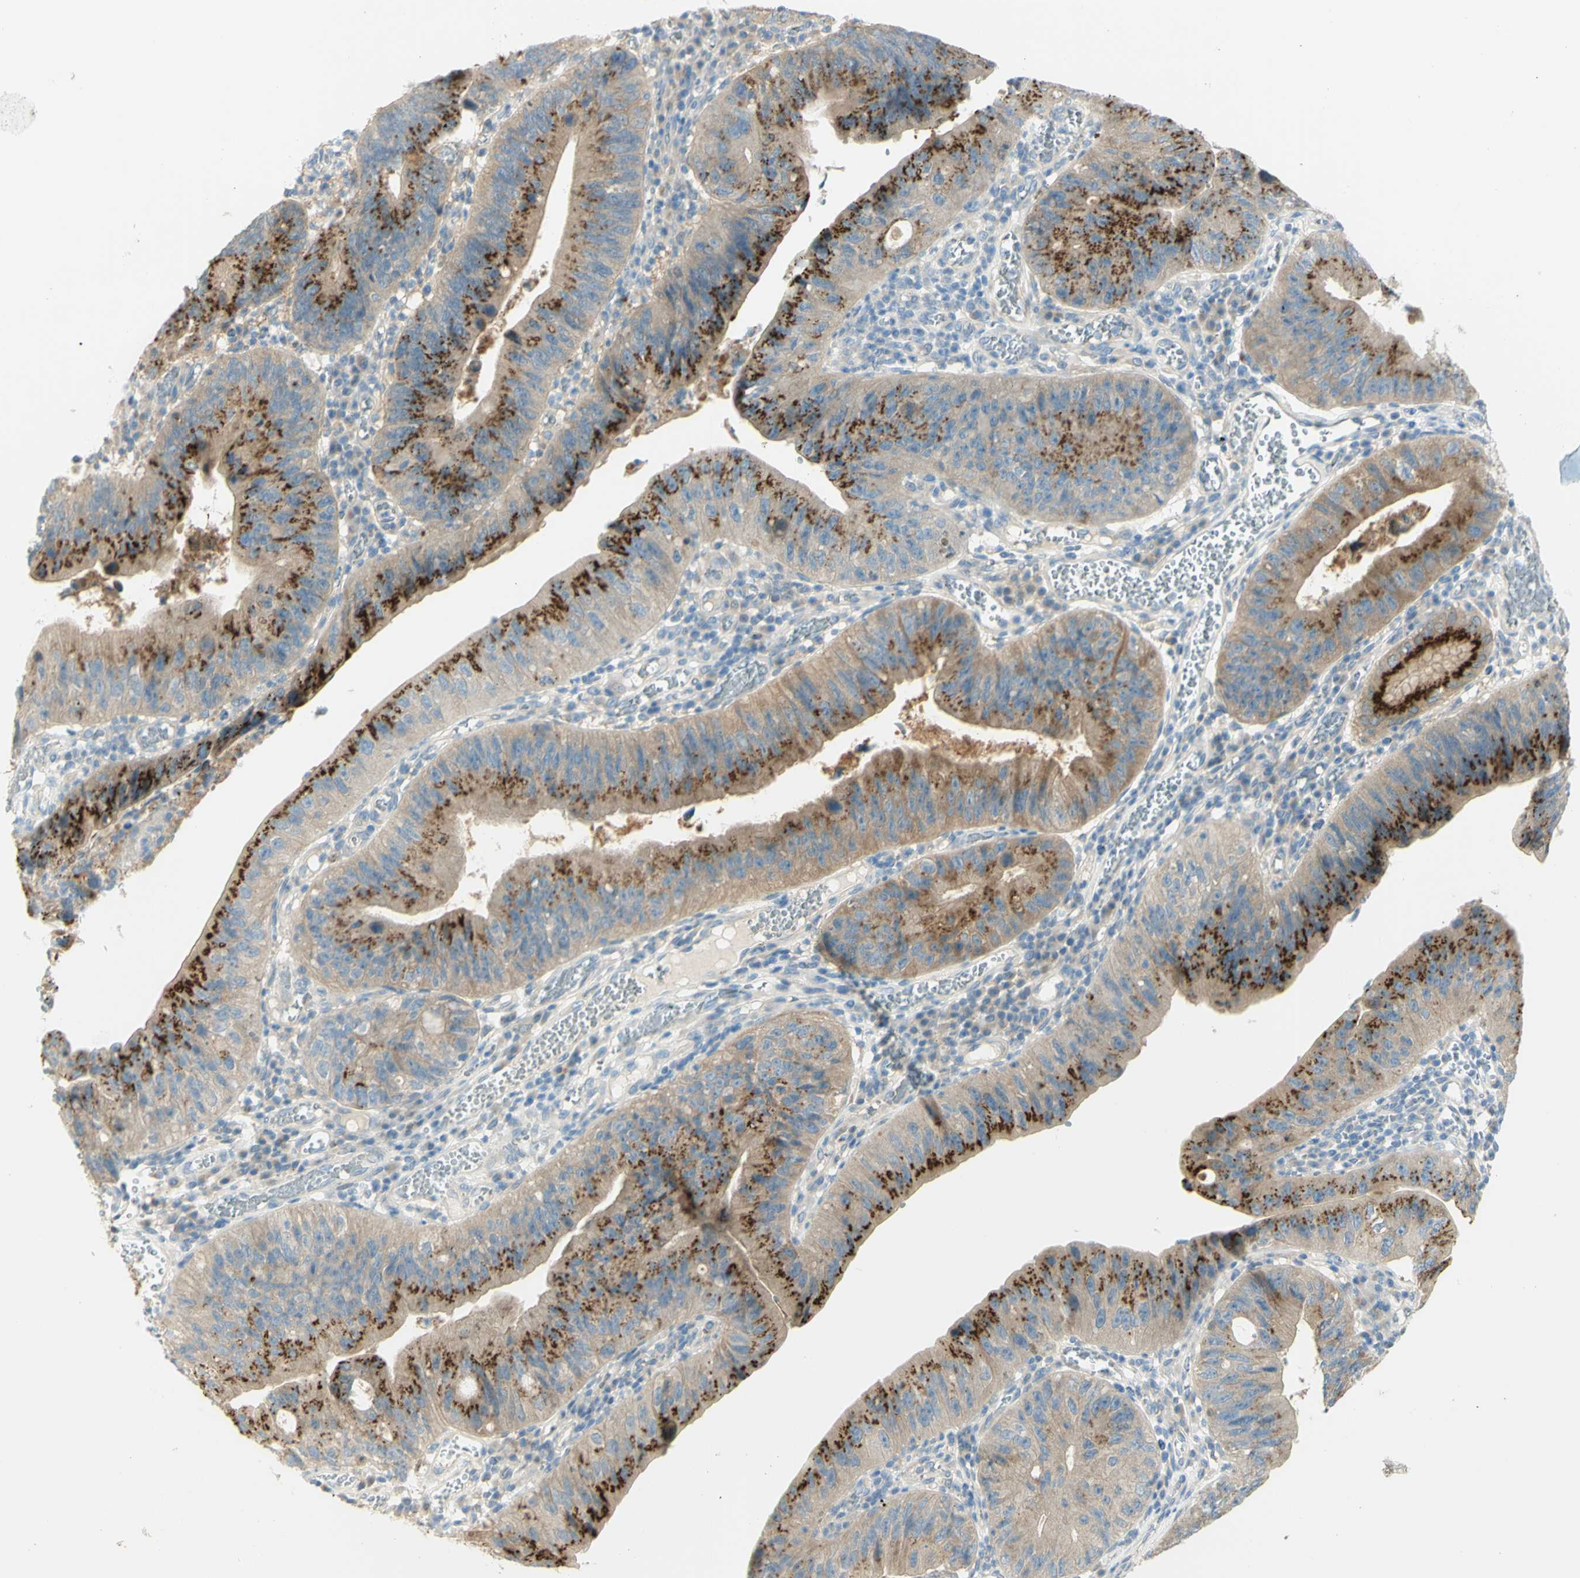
{"staining": {"intensity": "strong", "quantity": "25%-75%", "location": "cytoplasmic/membranous"}, "tissue": "stomach cancer", "cell_type": "Tumor cells", "image_type": "cancer", "snomed": [{"axis": "morphology", "description": "Adenocarcinoma, NOS"}, {"axis": "topography", "description": "Stomach"}], "caption": "There is high levels of strong cytoplasmic/membranous positivity in tumor cells of adenocarcinoma (stomach), as demonstrated by immunohistochemical staining (brown color).", "gene": "GCNT3", "patient": {"sex": "male", "age": 59}}